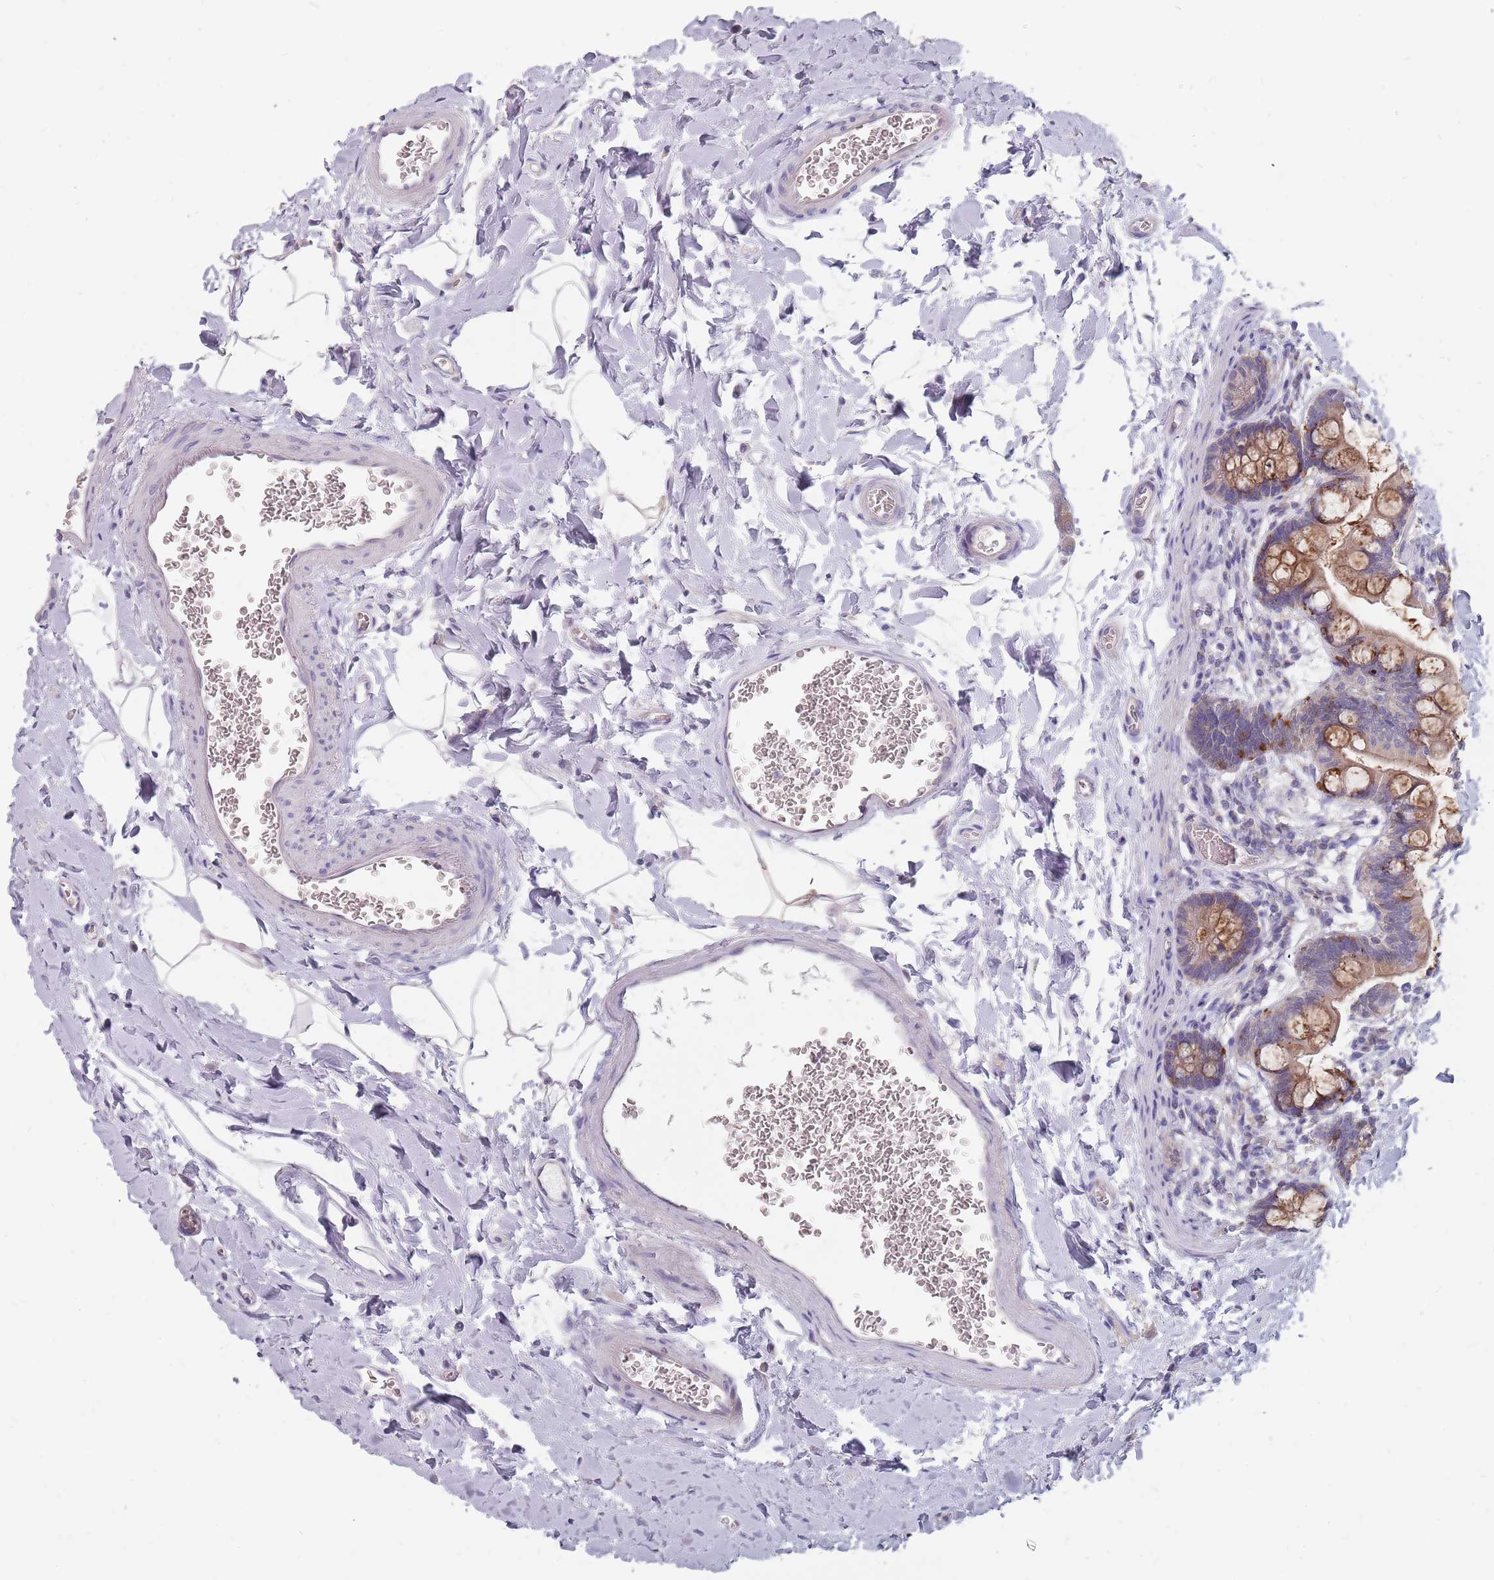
{"staining": {"intensity": "moderate", "quantity": ">75%", "location": "cytoplasmic/membranous"}, "tissue": "small intestine", "cell_type": "Glandular cells", "image_type": "normal", "snomed": [{"axis": "morphology", "description": "Normal tissue, NOS"}, {"axis": "topography", "description": "Small intestine"}], "caption": "Immunohistochemistry (IHC) staining of unremarkable small intestine, which shows medium levels of moderate cytoplasmic/membranous positivity in about >75% of glandular cells indicating moderate cytoplasmic/membranous protein positivity. The staining was performed using DAB (3,3'-diaminobenzidine) (brown) for protein detection and nuclei were counterstained in hematoxylin (blue).", "gene": "CMTR2", "patient": {"sex": "male", "age": 52}}